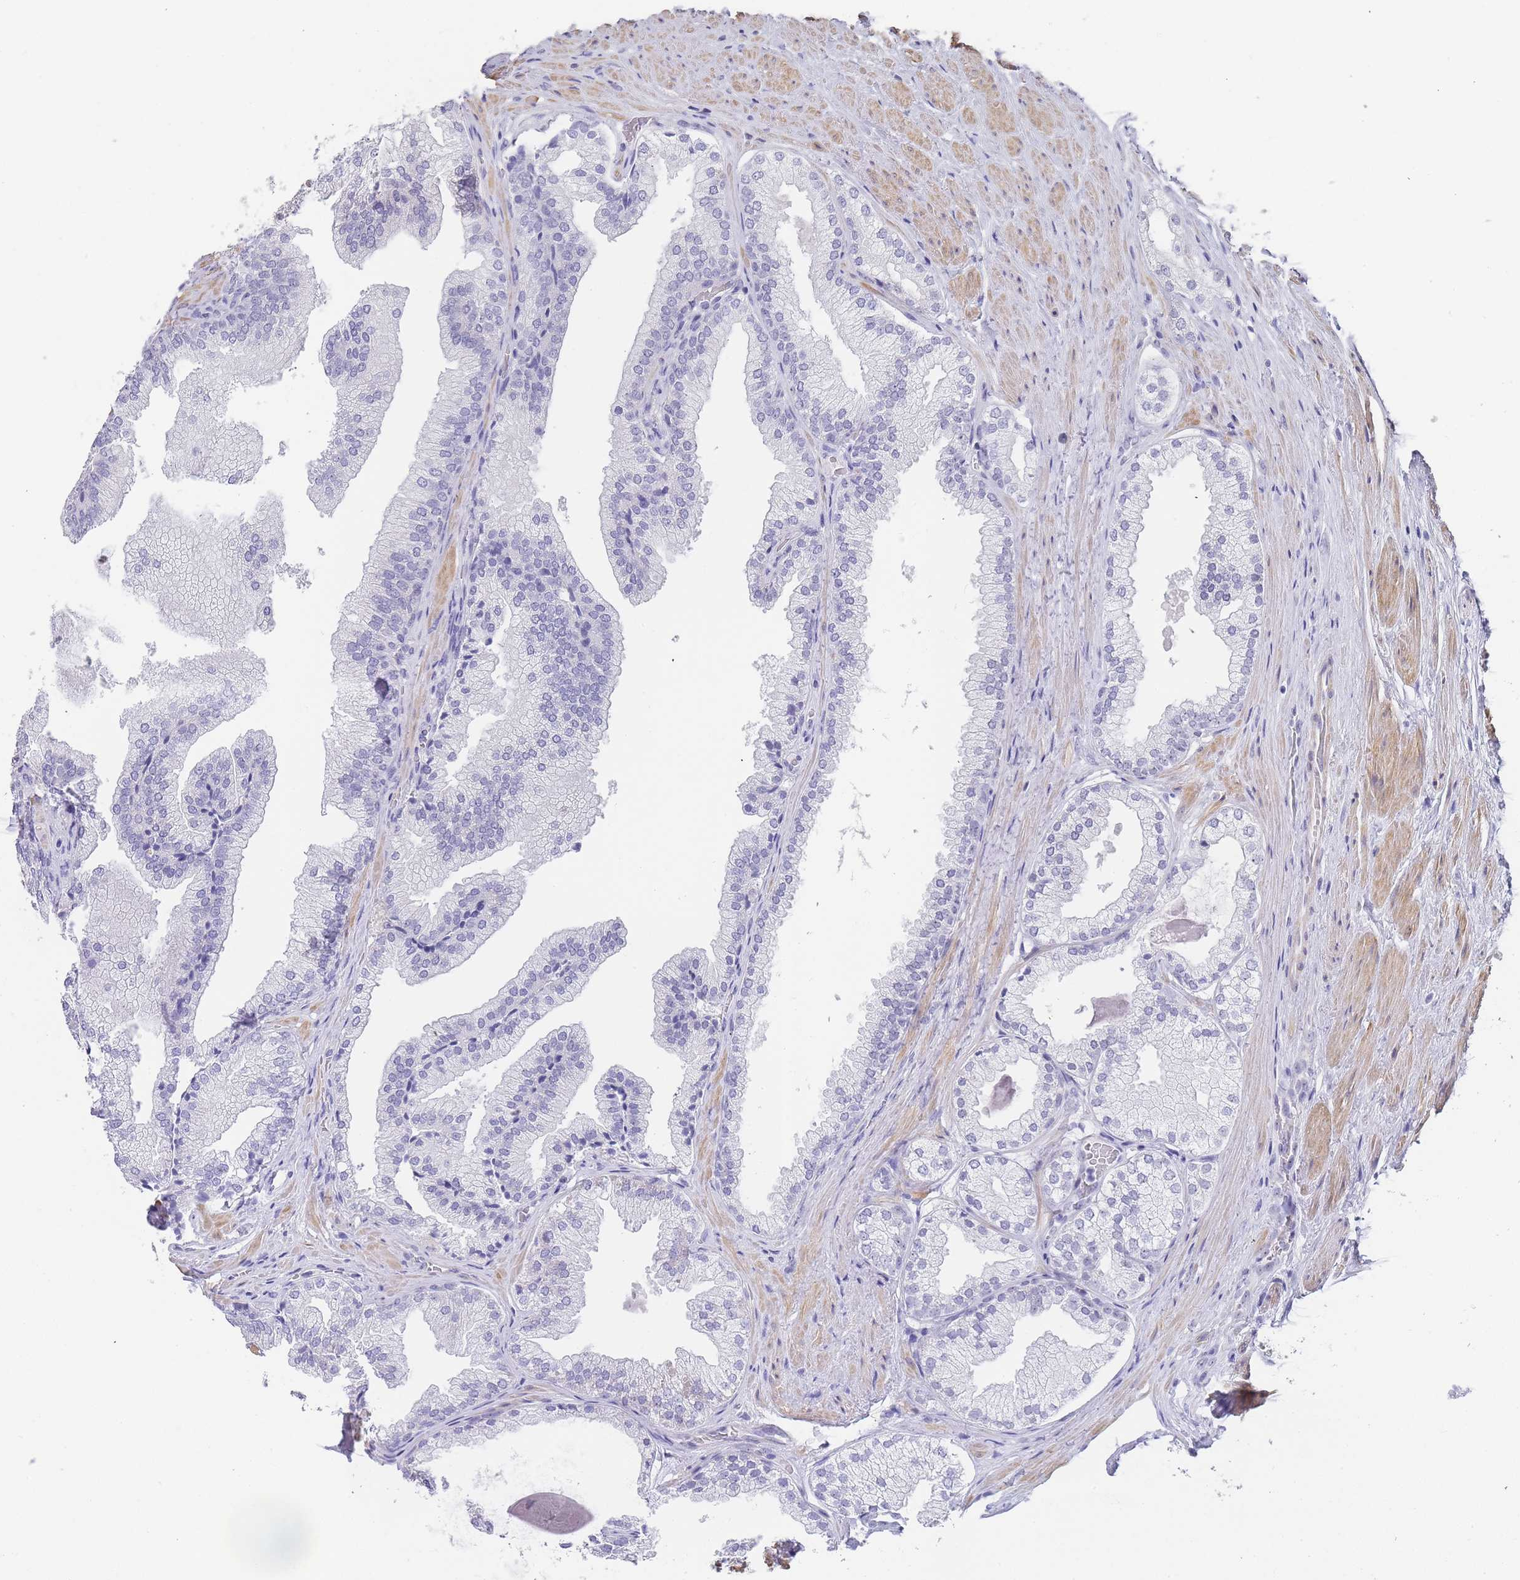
{"staining": {"intensity": "negative", "quantity": "none", "location": "none"}, "tissue": "prostate", "cell_type": "Glandular cells", "image_type": "normal", "snomed": [{"axis": "morphology", "description": "Normal tissue, NOS"}, {"axis": "topography", "description": "Prostate"}], "caption": "This is a micrograph of immunohistochemistry (IHC) staining of benign prostate, which shows no staining in glandular cells. (Brightfield microscopy of DAB (3,3'-diaminobenzidine) immunohistochemistry at high magnification).", "gene": "NOP14", "patient": {"sex": "male", "age": 76}}